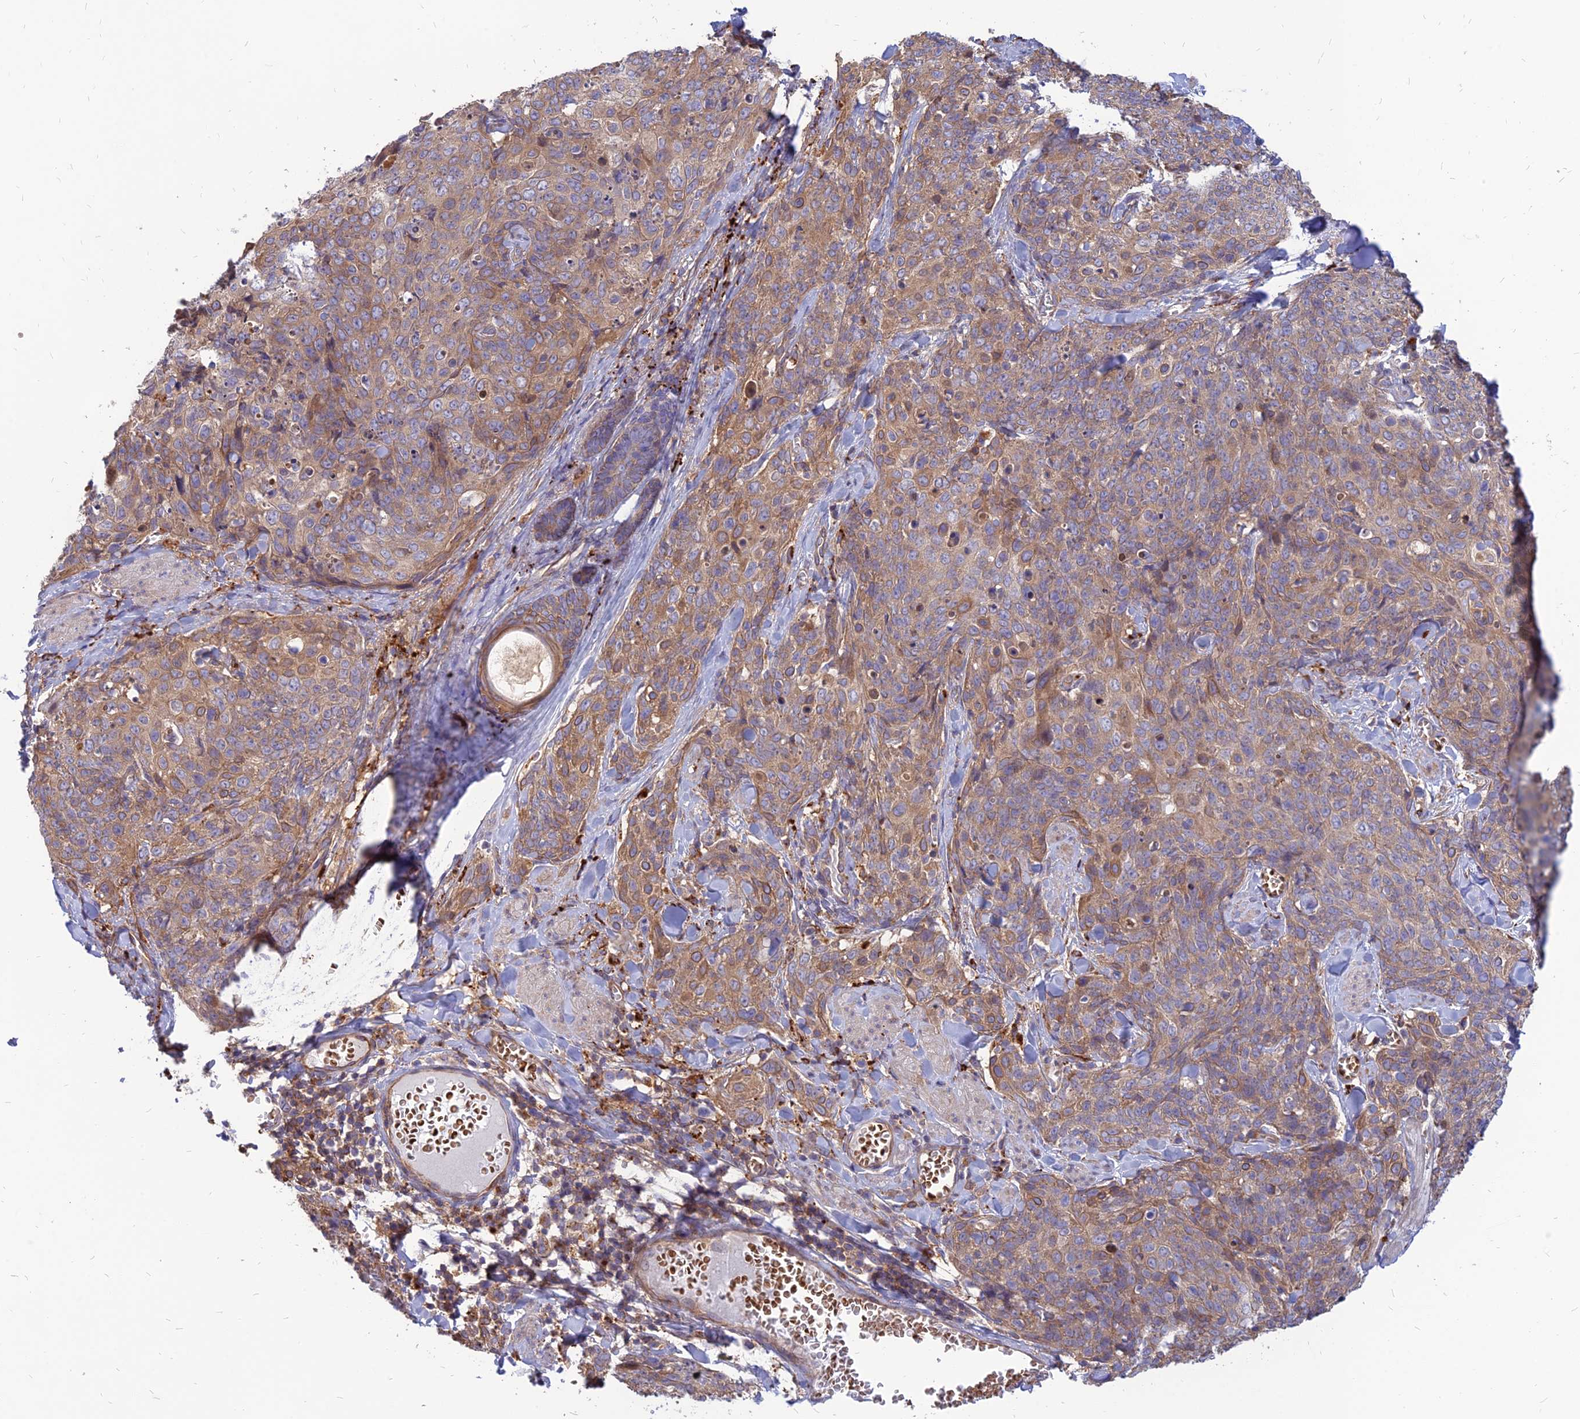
{"staining": {"intensity": "weak", "quantity": ">75%", "location": "cytoplasmic/membranous"}, "tissue": "skin cancer", "cell_type": "Tumor cells", "image_type": "cancer", "snomed": [{"axis": "morphology", "description": "Squamous cell carcinoma, NOS"}, {"axis": "topography", "description": "Skin"}, {"axis": "topography", "description": "Vulva"}], "caption": "There is low levels of weak cytoplasmic/membranous staining in tumor cells of squamous cell carcinoma (skin), as demonstrated by immunohistochemical staining (brown color).", "gene": "PHKA2", "patient": {"sex": "female", "age": 85}}